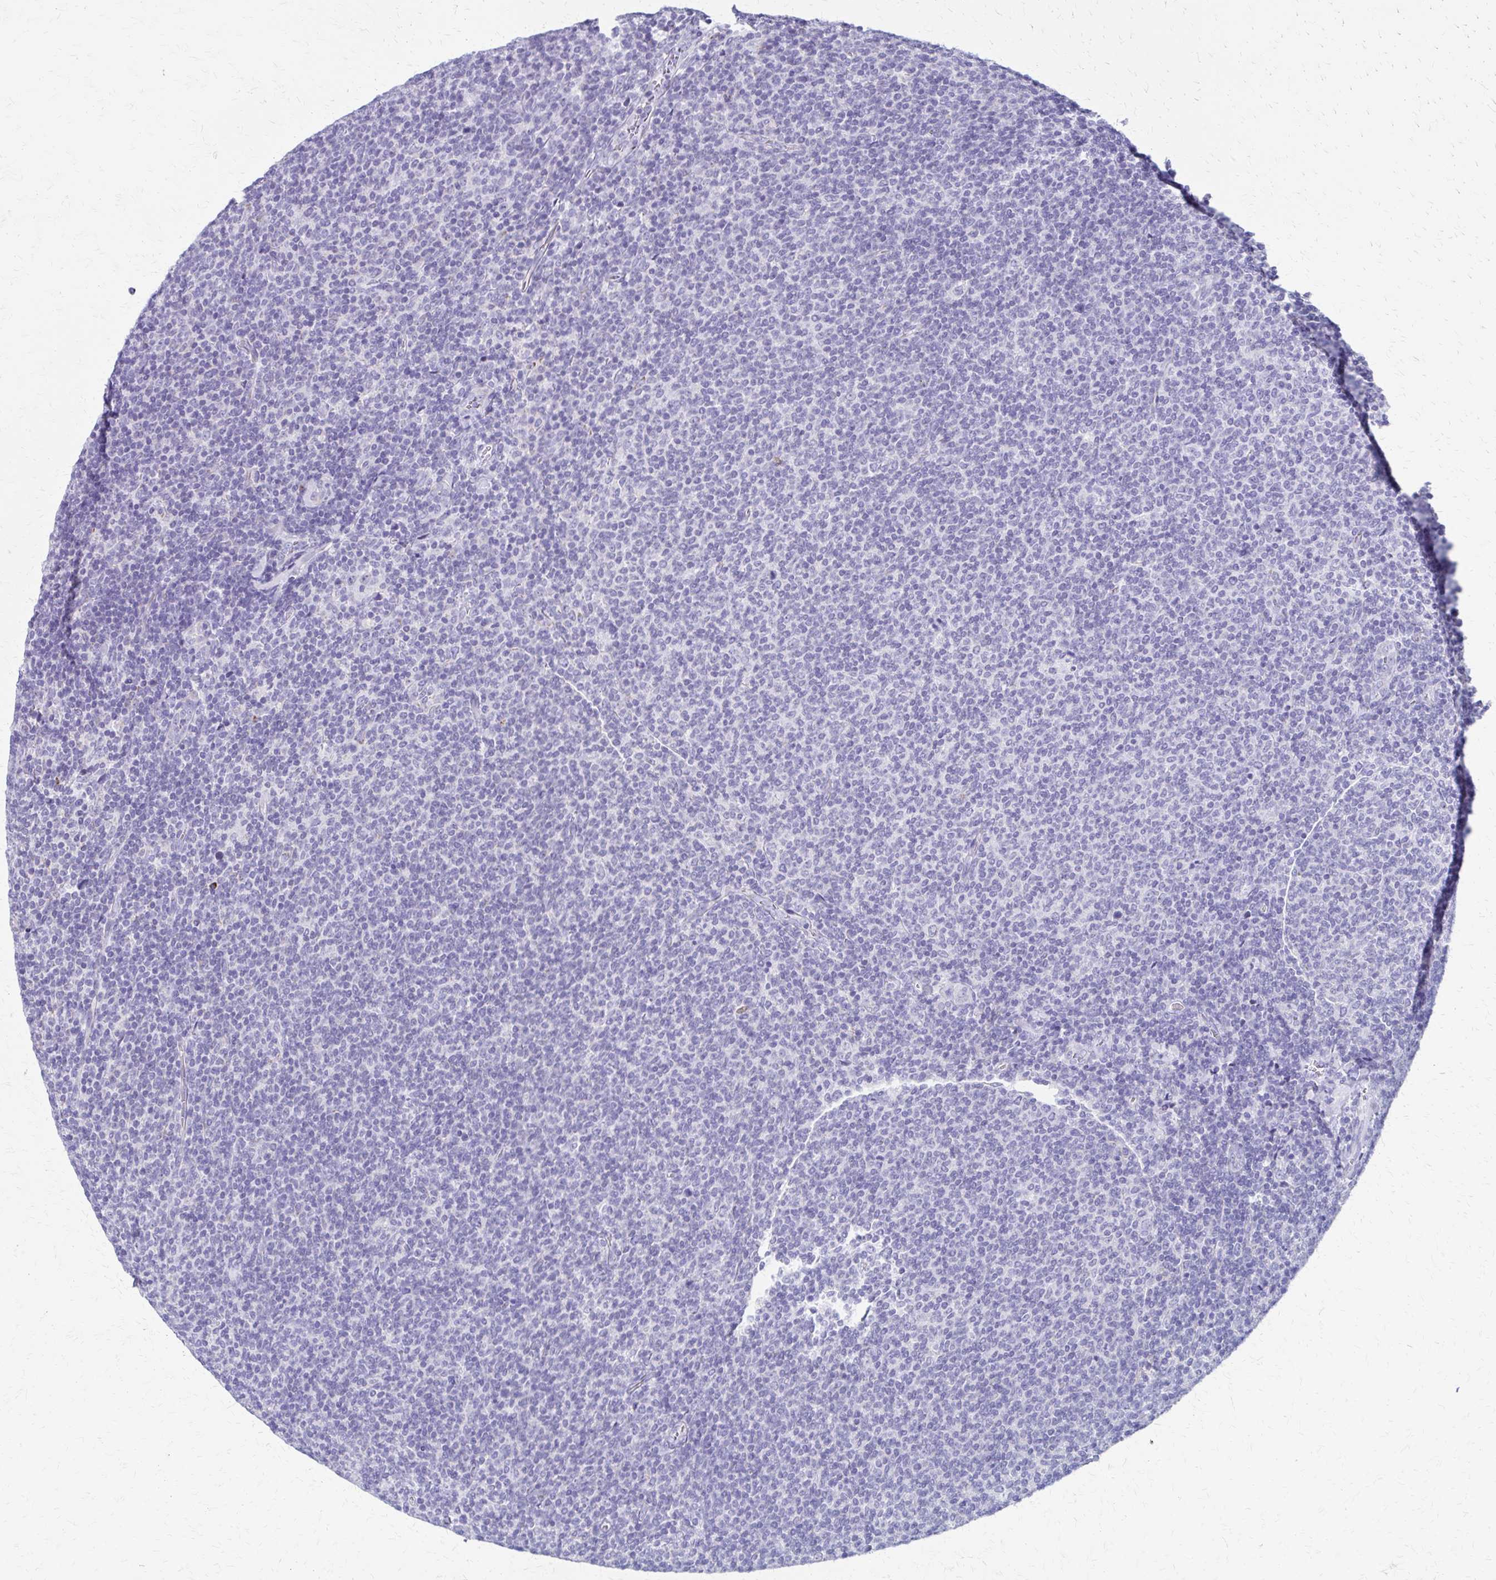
{"staining": {"intensity": "negative", "quantity": "none", "location": "none"}, "tissue": "lymphoma", "cell_type": "Tumor cells", "image_type": "cancer", "snomed": [{"axis": "morphology", "description": "Malignant lymphoma, non-Hodgkin's type, Low grade"}, {"axis": "topography", "description": "Lymph node"}], "caption": "Lymphoma was stained to show a protein in brown. There is no significant positivity in tumor cells.", "gene": "ZSCAN5B", "patient": {"sex": "male", "age": 52}}